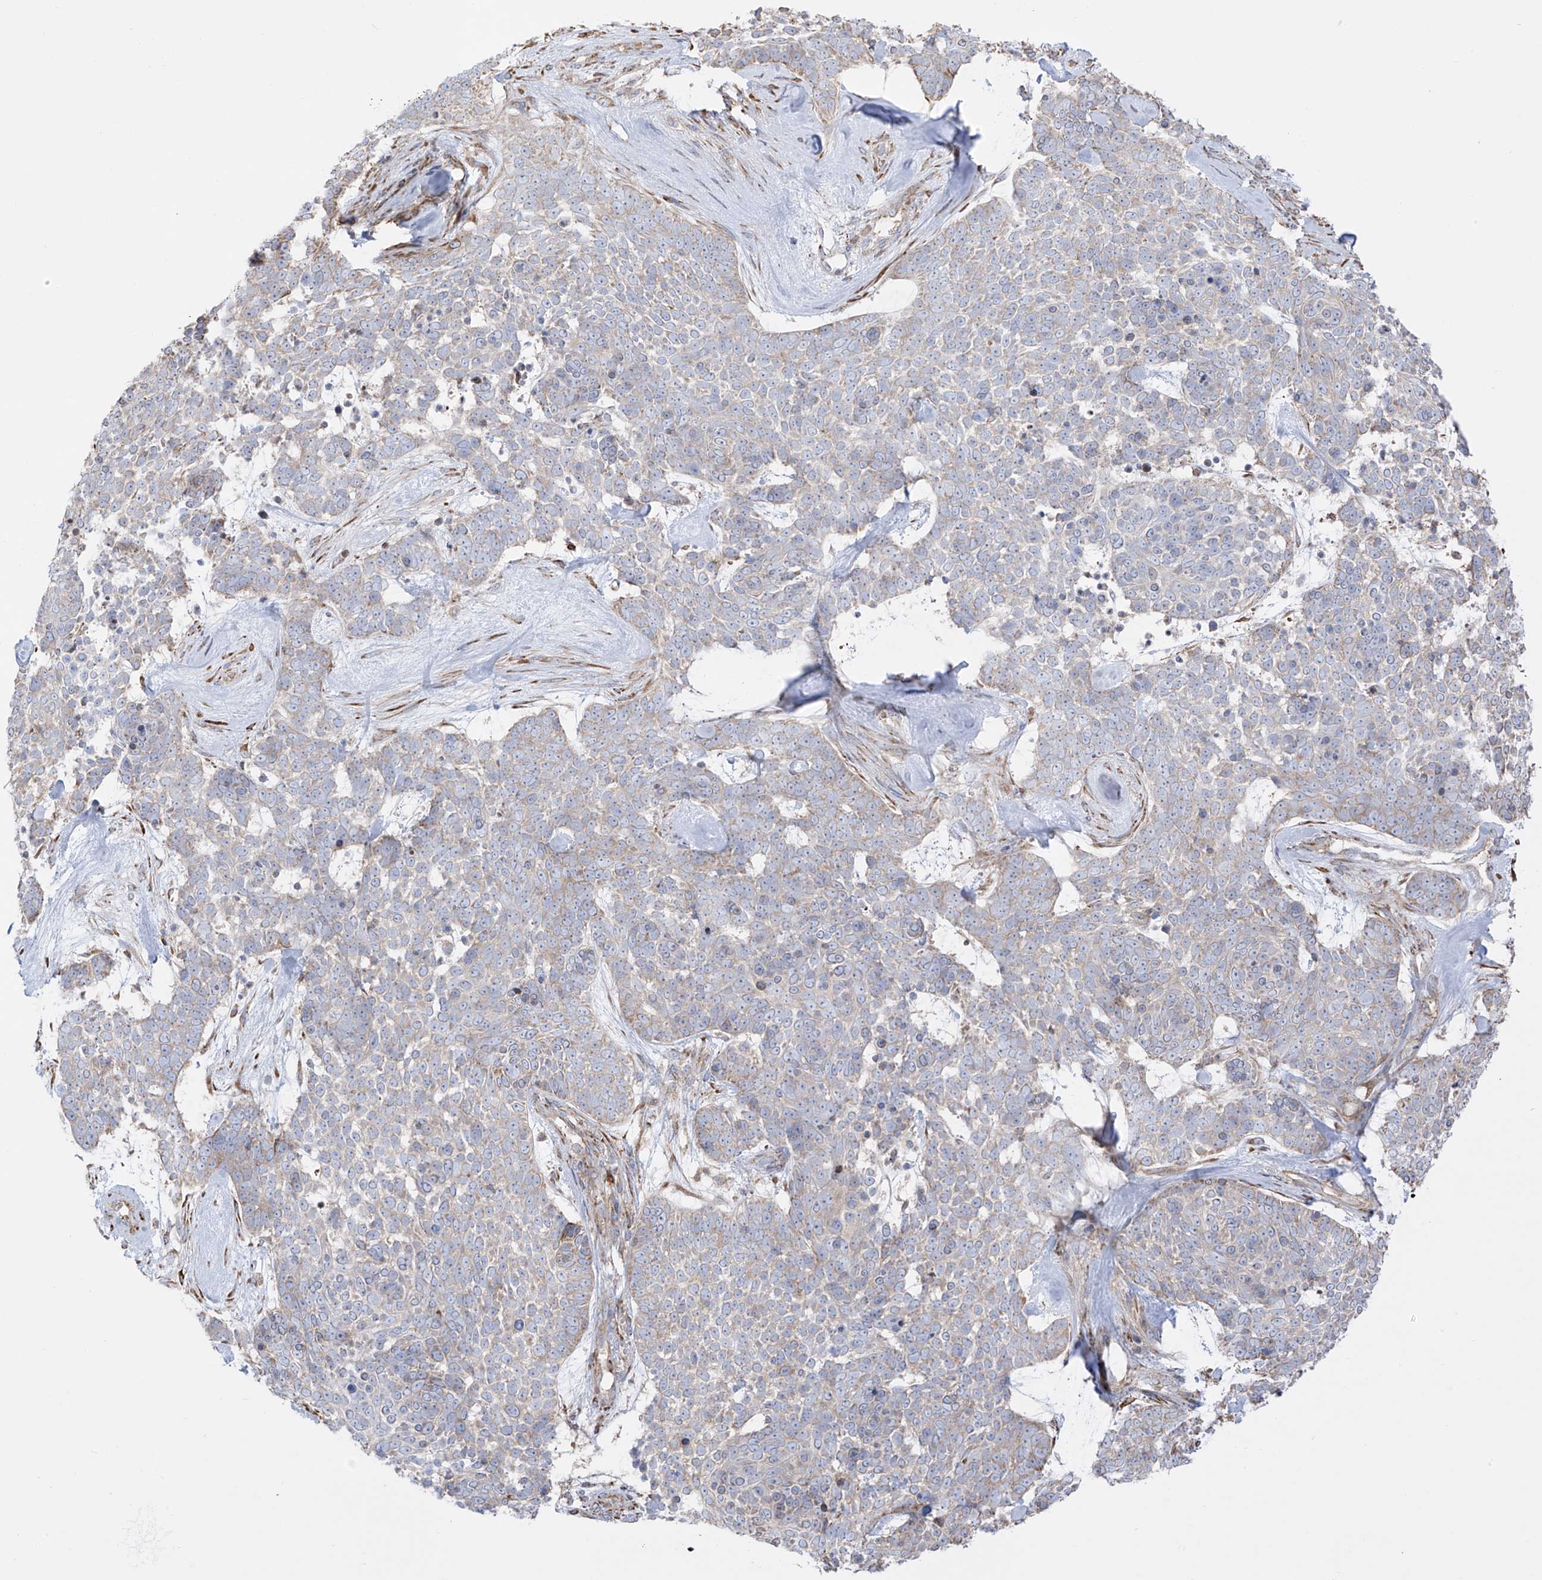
{"staining": {"intensity": "weak", "quantity": ">75%", "location": "cytoplasmic/membranous"}, "tissue": "skin cancer", "cell_type": "Tumor cells", "image_type": "cancer", "snomed": [{"axis": "morphology", "description": "Basal cell carcinoma"}, {"axis": "topography", "description": "Skin"}], "caption": "Weak cytoplasmic/membranous staining for a protein is identified in approximately >75% of tumor cells of skin cancer (basal cell carcinoma) using IHC.", "gene": "XKR3", "patient": {"sex": "female", "age": 81}}